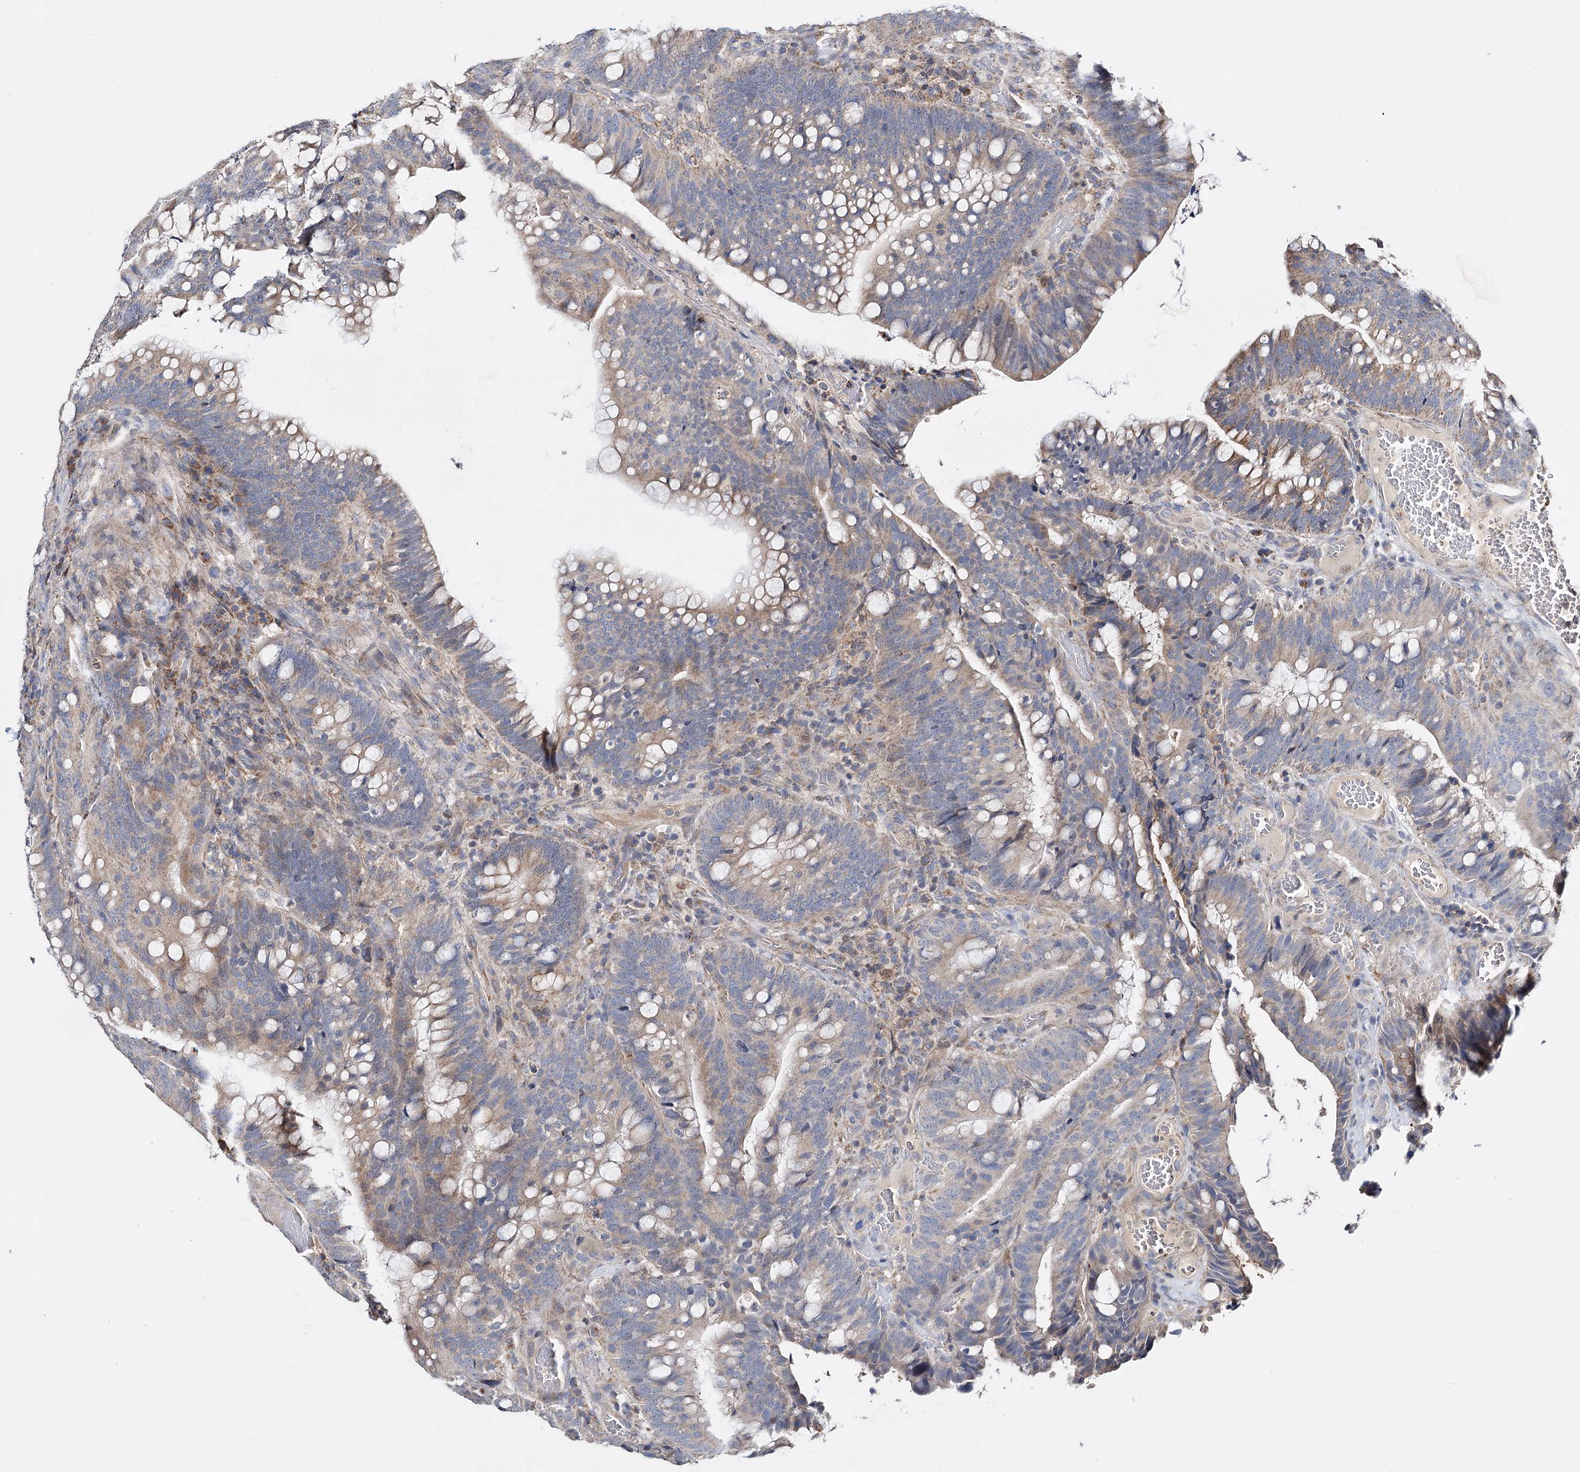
{"staining": {"intensity": "weak", "quantity": ">75%", "location": "cytoplasmic/membranous"}, "tissue": "colorectal cancer", "cell_type": "Tumor cells", "image_type": "cancer", "snomed": [{"axis": "morphology", "description": "Adenocarcinoma, NOS"}, {"axis": "topography", "description": "Colon"}], "caption": "A photomicrograph of human colorectal adenocarcinoma stained for a protein reveals weak cytoplasmic/membranous brown staining in tumor cells. The protein of interest is stained brown, and the nuclei are stained in blue (DAB IHC with brightfield microscopy, high magnification).", "gene": "CFAP46", "patient": {"sex": "female", "age": 66}}